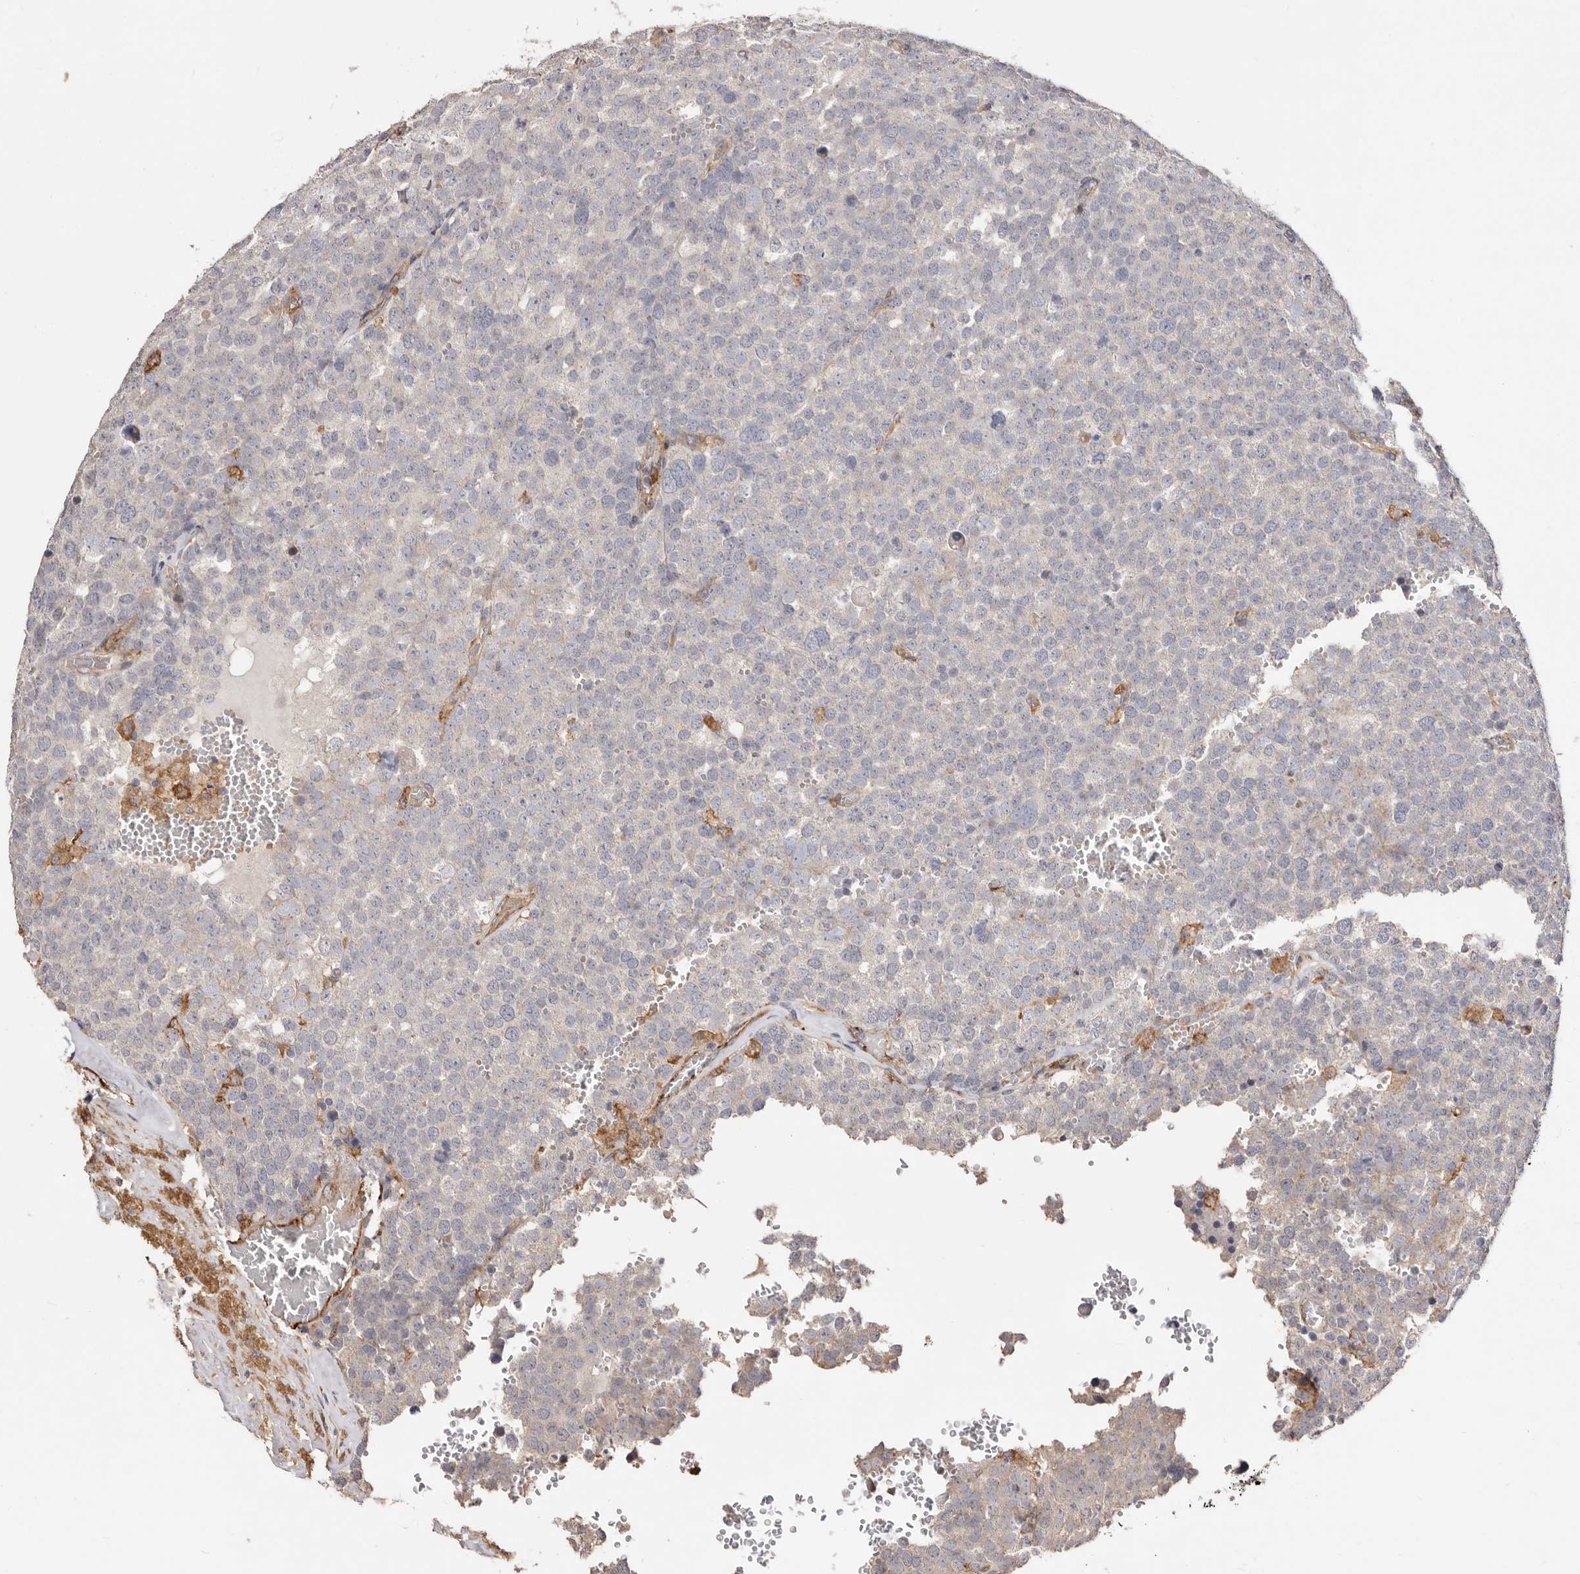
{"staining": {"intensity": "negative", "quantity": "none", "location": "none"}, "tissue": "testis cancer", "cell_type": "Tumor cells", "image_type": "cancer", "snomed": [{"axis": "morphology", "description": "Seminoma, NOS"}, {"axis": "topography", "description": "Testis"}], "caption": "Immunohistochemistry (IHC) of human testis cancer (seminoma) displays no expression in tumor cells. (DAB immunohistochemistry (IHC) with hematoxylin counter stain).", "gene": "LRRC25", "patient": {"sex": "male", "age": 71}}